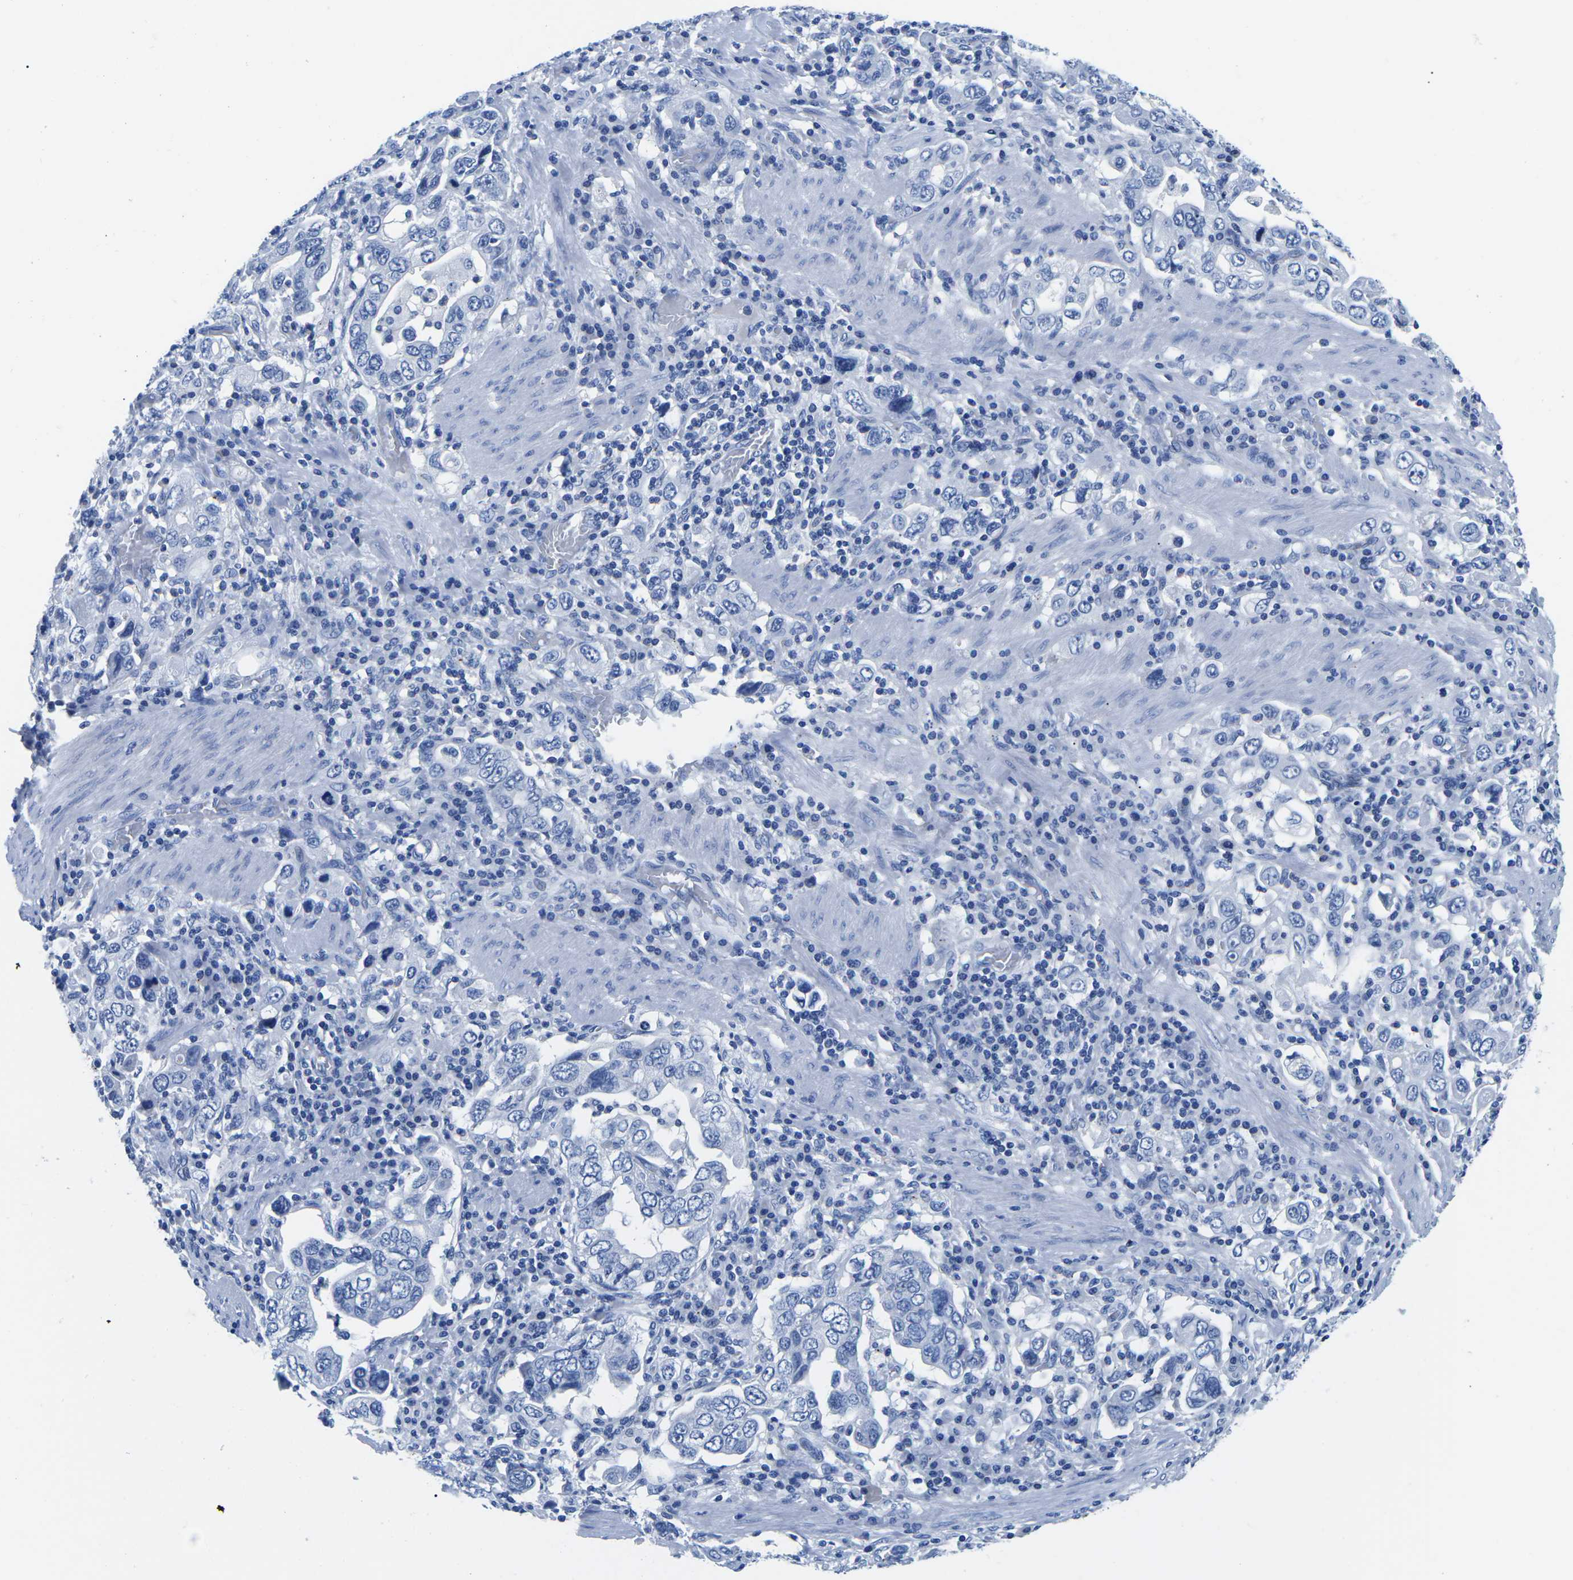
{"staining": {"intensity": "negative", "quantity": "none", "location": "none"}, "tissue": "stomach cancer", "cell_type": "Tumor cells", "image_type": "cancer", "snomed": [{"axis": "morphology", "description": "Adenocarcinoma, NOS"}, {"axis": "topography", "description": "Stomach, upper"}], "caption": "Immunohistochemistry (IHC) image of stomach cancer (adenocarcinoma) stained for a protein (brown), which reveals no expression in tumor cells.", "gene": "CYP1A2", "patient": {"sex": "male", "age": 62}}